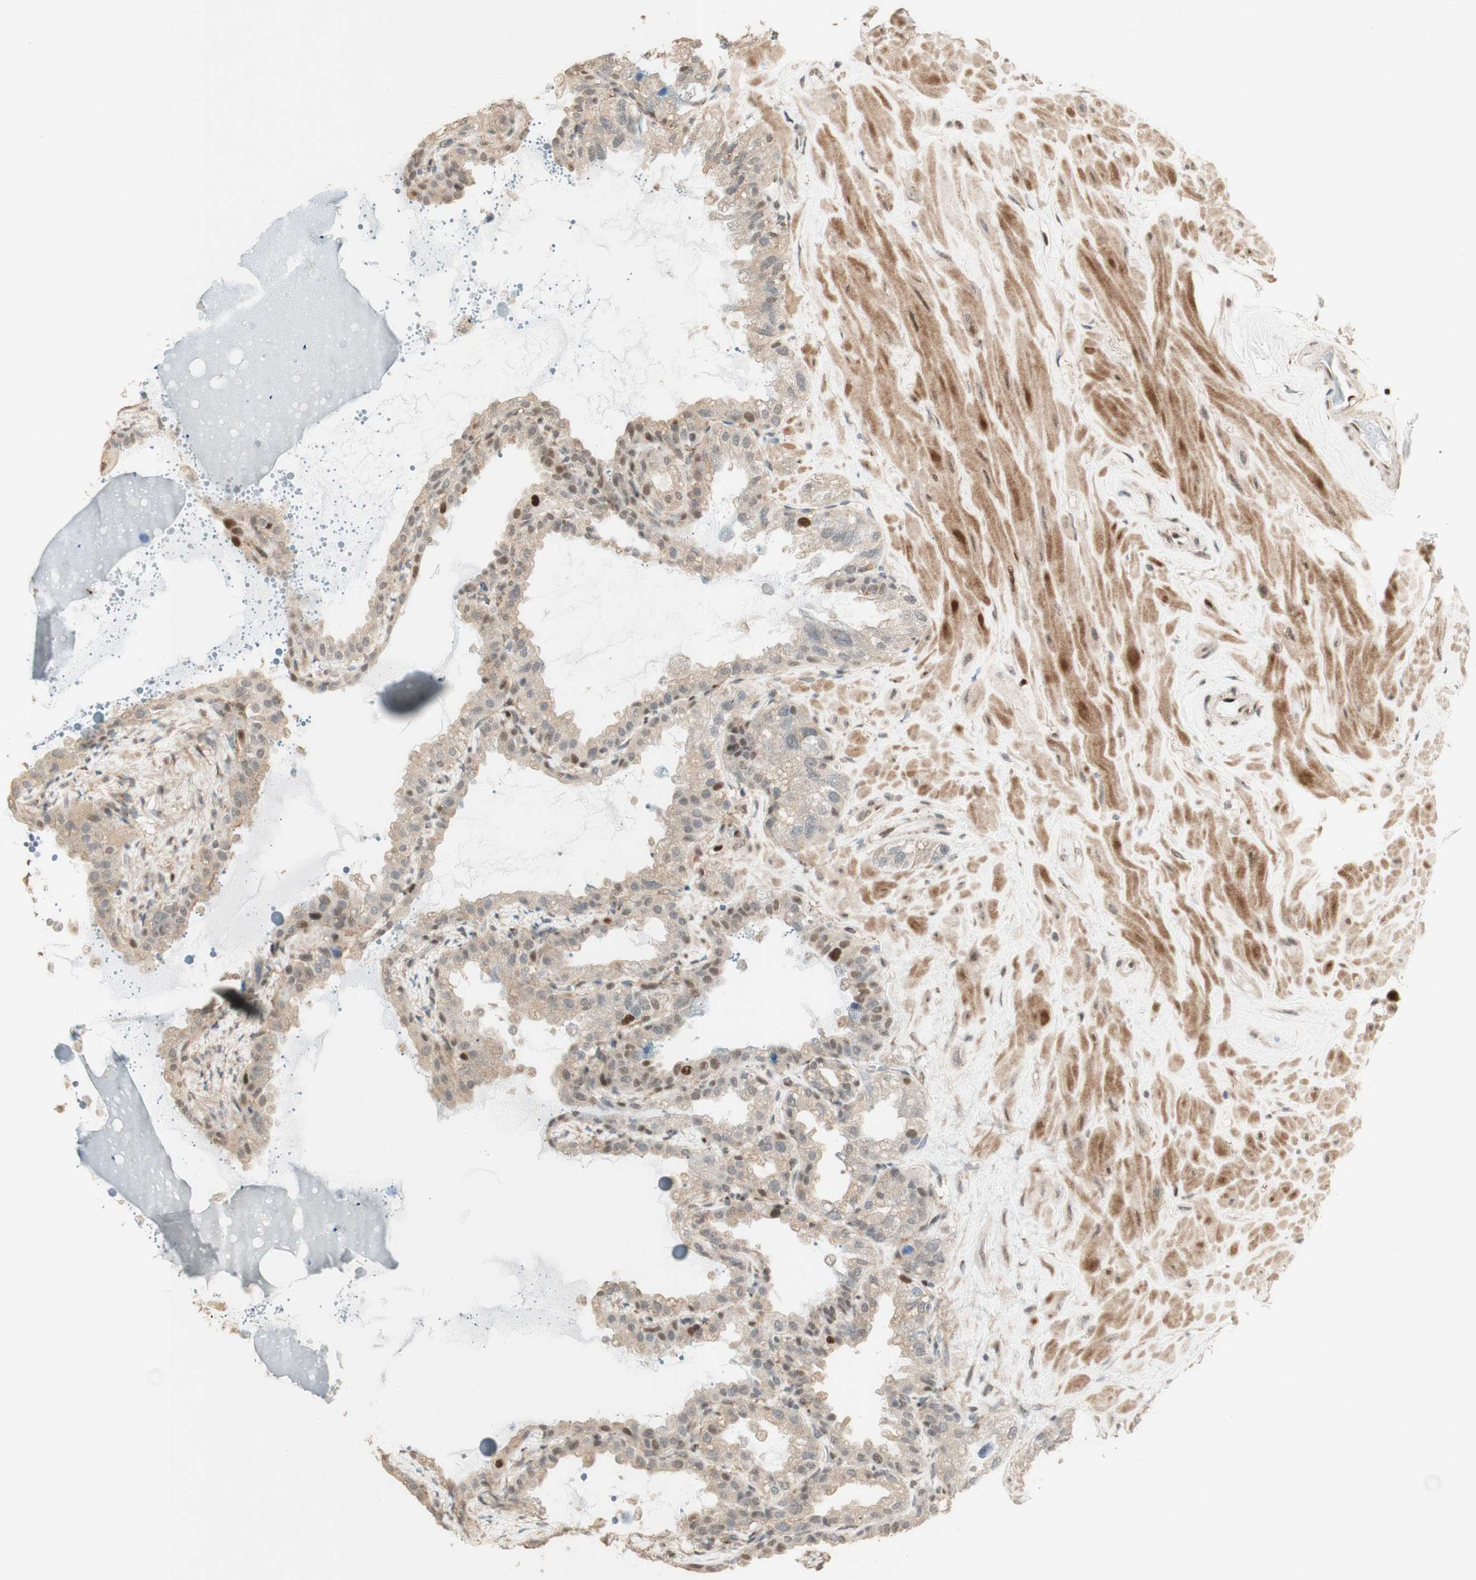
{"staining": {"intensity": "moderate", "quantity": "<25%", "location": "nuclear"}, "tissue": "seminal vesicle", "cell_type": "Glandular cells", "image_type": "normal", "snomed": [{"axis": "morphology", "description": "Normal tissue, NOS"}, {"axis": "topography", "description": "Seminal veicle"}], "caption": "Protein staining by IHC displays moderate nuclear positivity in about <25% of glandular cells in normal seminal vesicle. Ihc stains the protein of interest in brown and the nuclei are stained blue.", "gene": "FOXP1", "patient": {"sex": "male", "age": 68}}